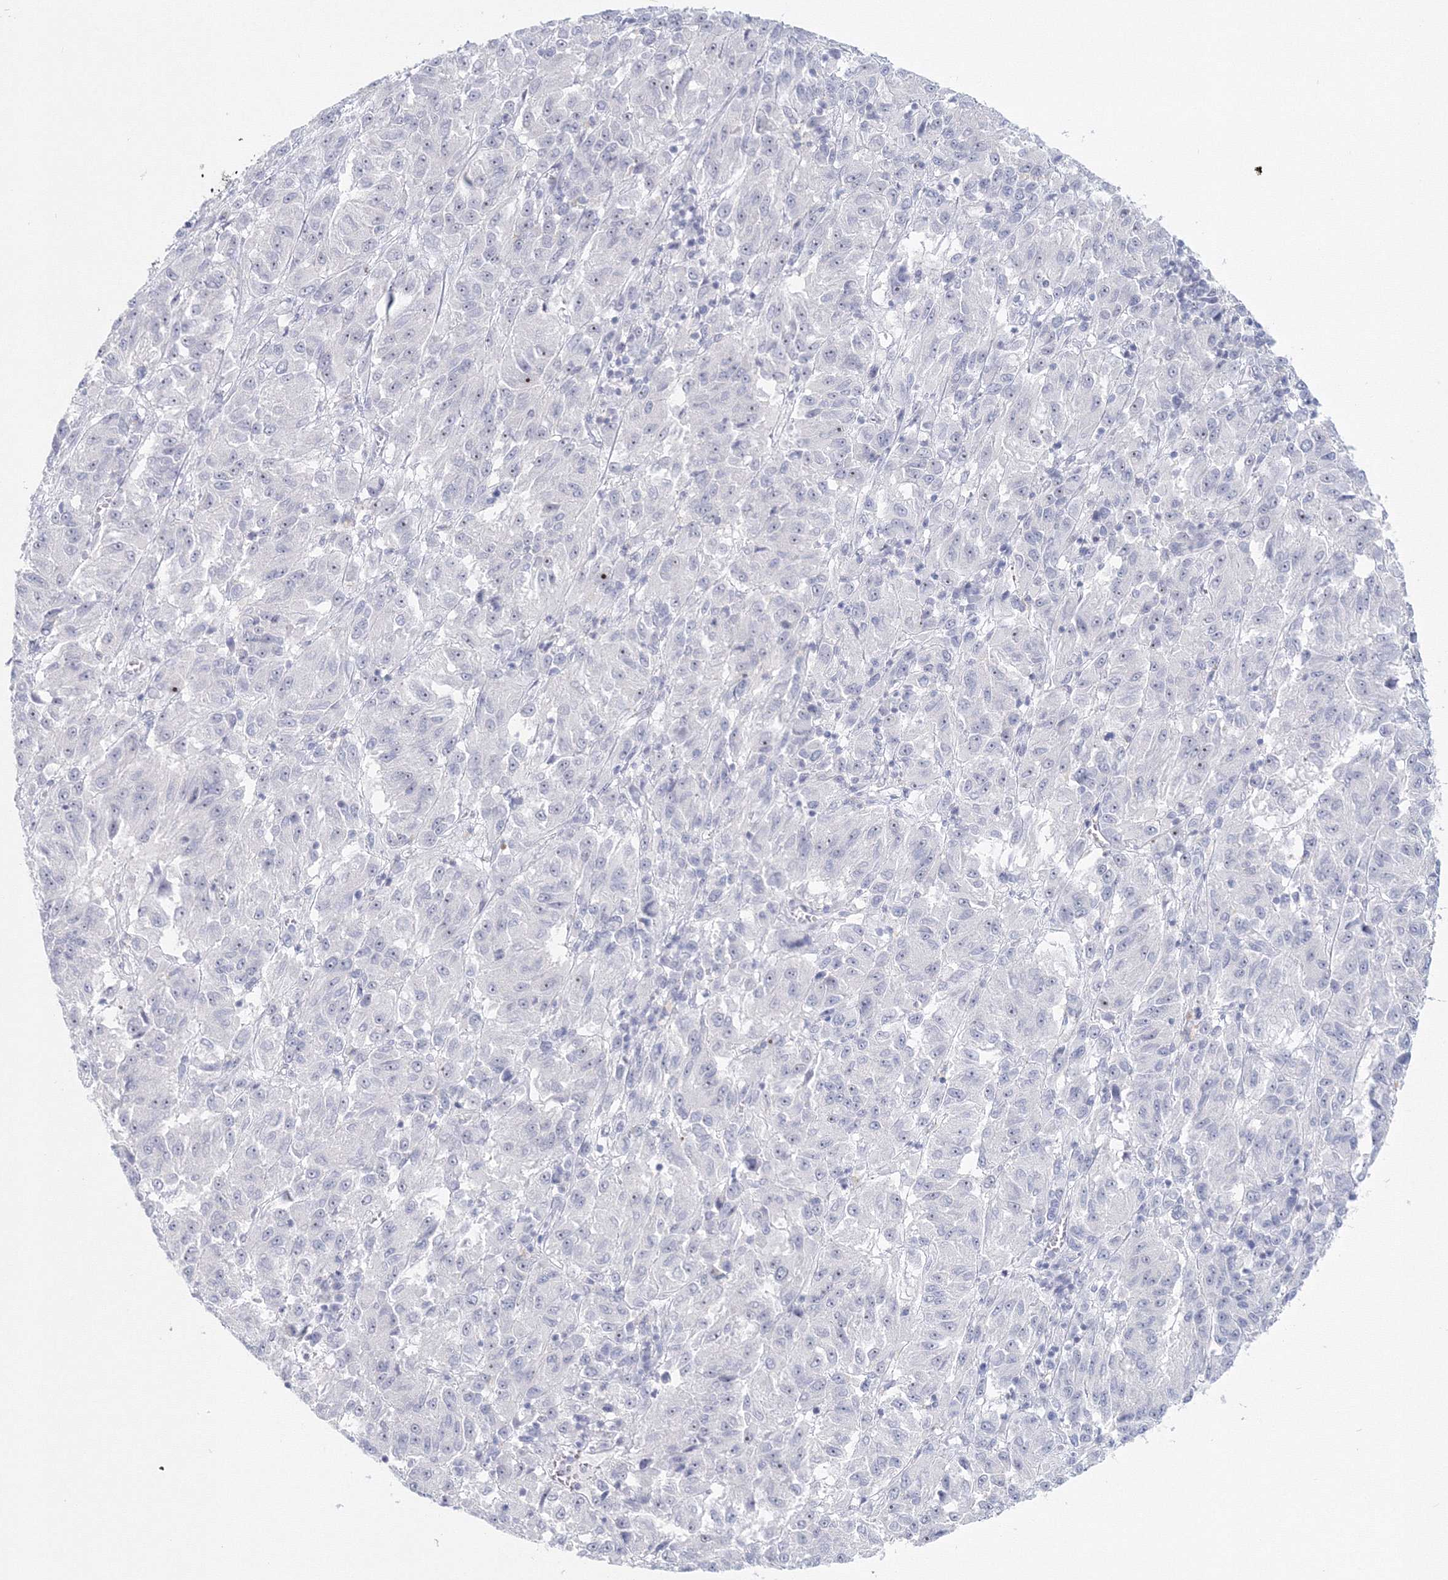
{"staining": {"intensity": "negative", "quantity": "none", "location": "none"}, "tissue": "melanoma", "cell_type": "Tumor cells", "image_type": "cancer", "snomed": [{"axis": "morphology", "description": "Malignant melanoma, Metastatic site"}, {"axis": "topography", "description": "Lung"}], "caption": "The micrograph displays no staining of tumor cells in malignant melanoma (metastatic site).", "gene": "VSIG1", "patient": {"sex": "male", "age": 64}}